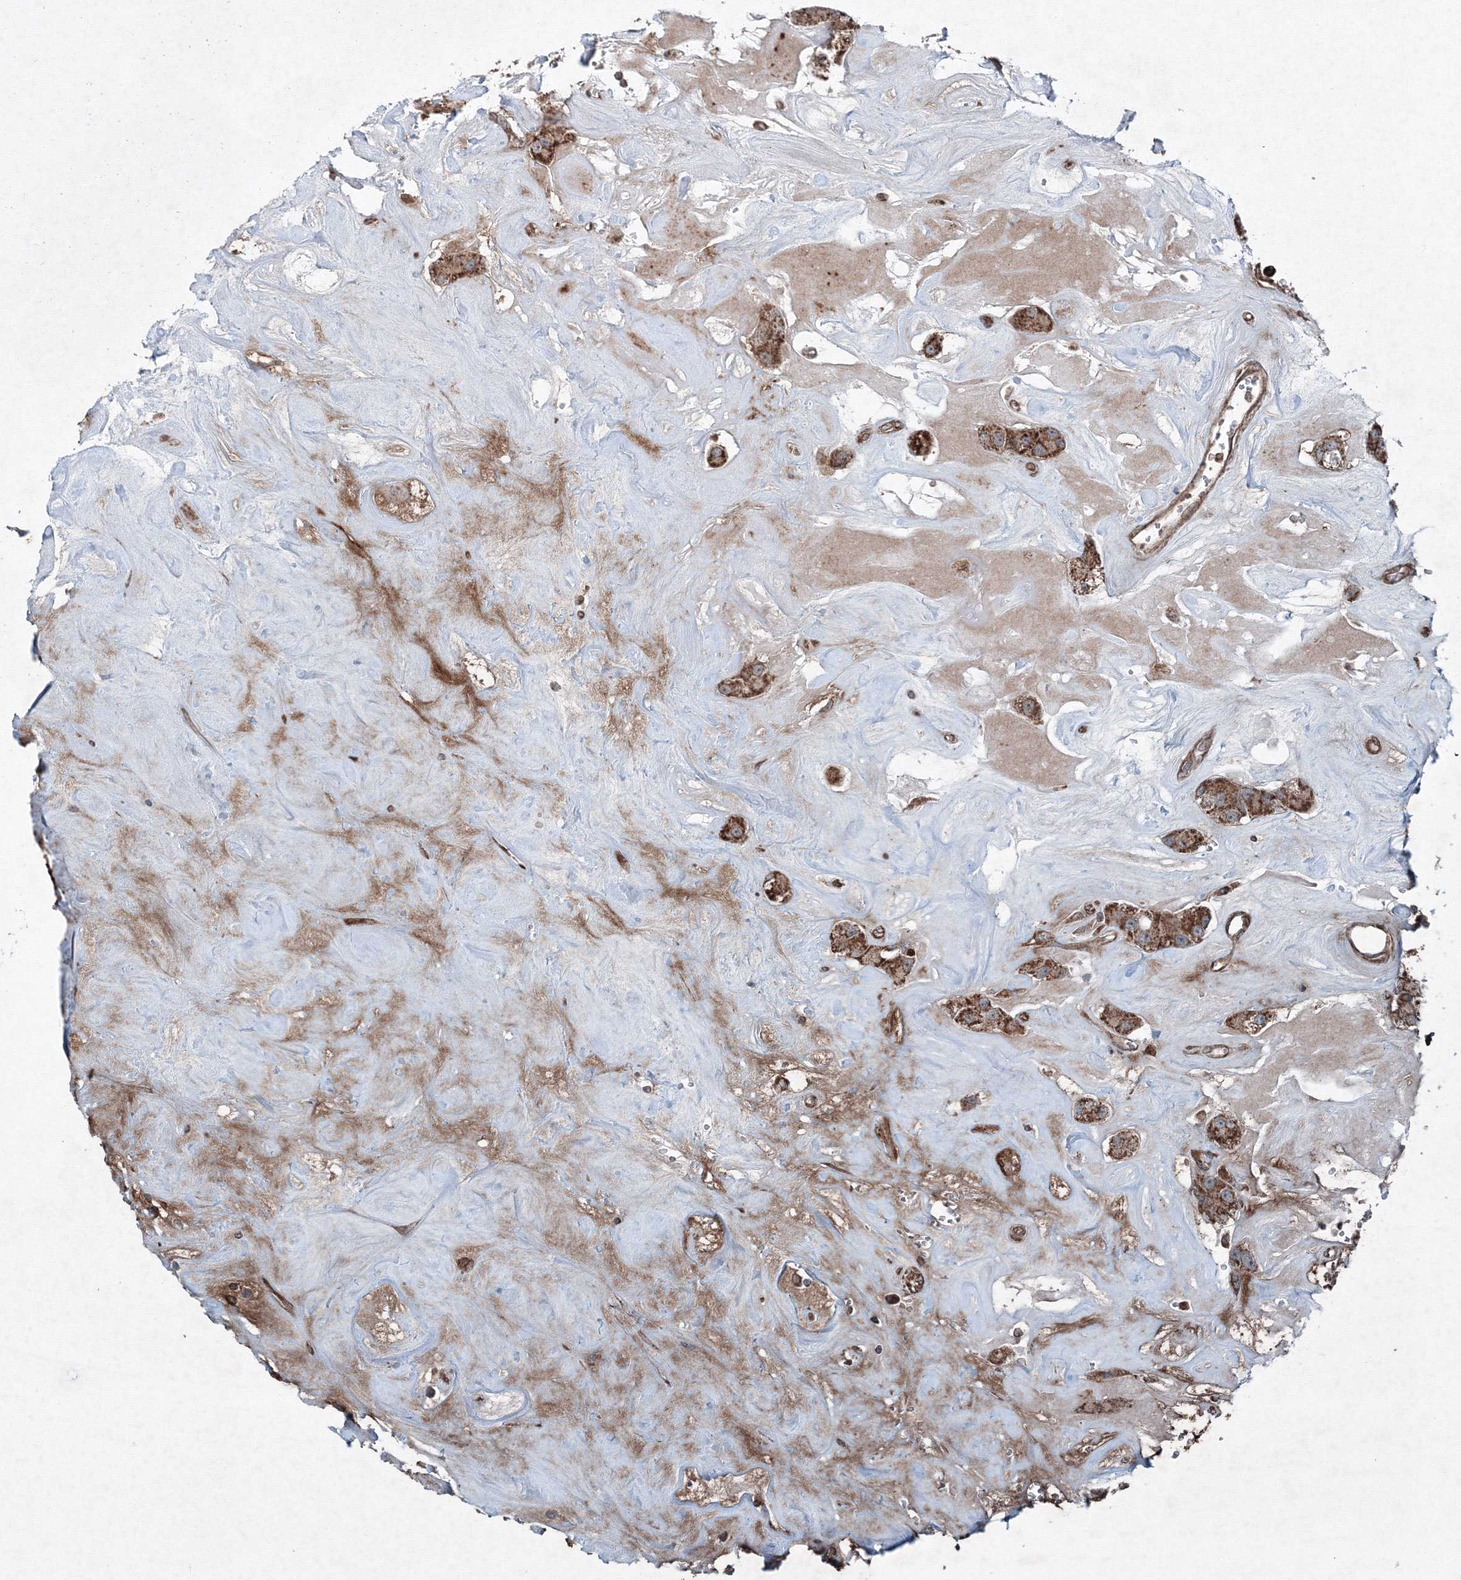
{"staining": {"intensity": "moderate", "quantity": ">75%", "location": "cytoplasmic/membranous"}, "tissue": "carcinoid", "cell_type": "Tumor cells", "image_type": "cancer", "snomed": [{"axis": "morphology", "description": "Carcinoid, malignant, NOS"}, {"axis": "topography", "description": "Pancreas"}], "caption": "A high-resolution image shows IHC staining of carcinoid, which displays moderate cytoplasmic/membranous staining in approximately >75% of tumor cells.", "gene": "COPS7B", "patient": {"sex": "male", "age": 41}}